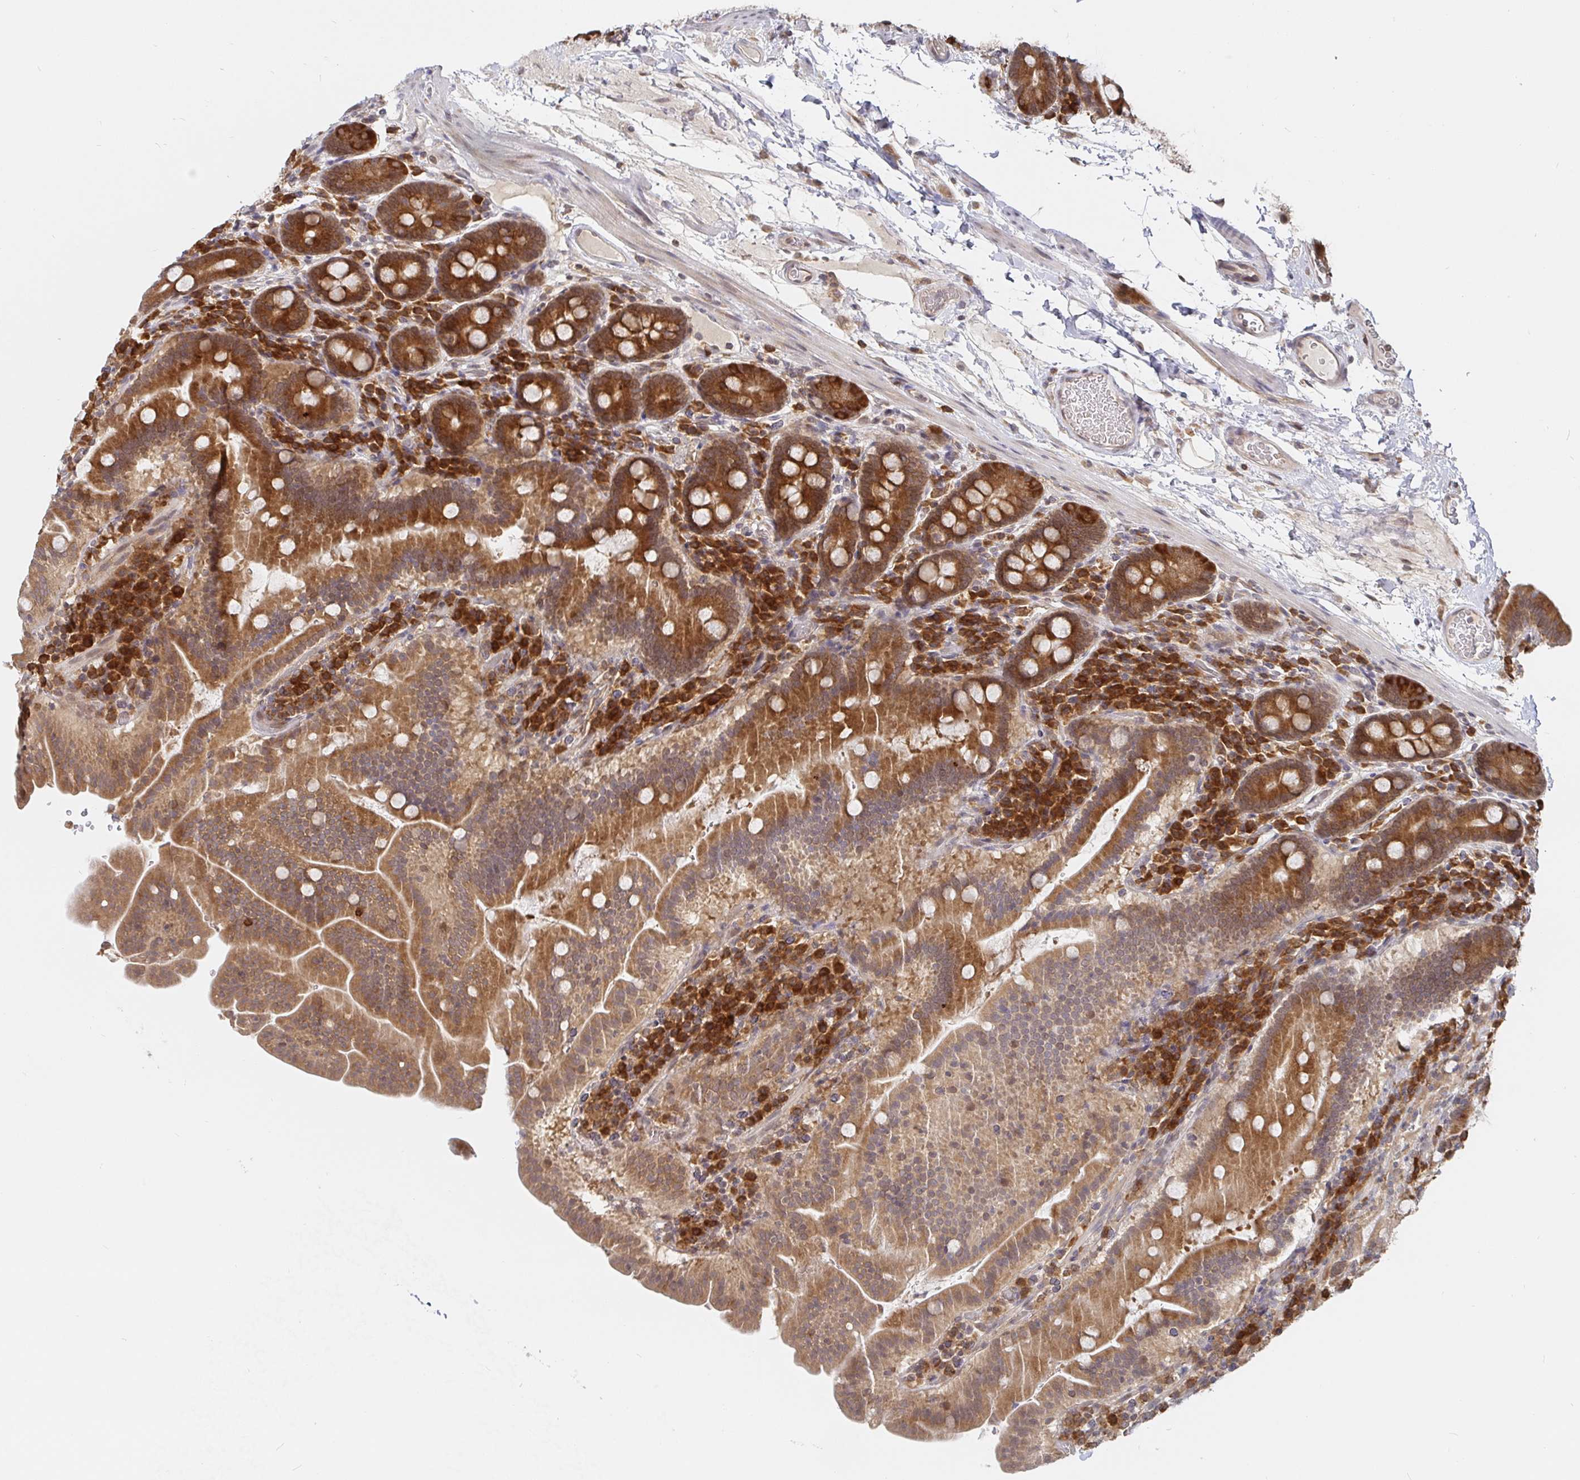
{"staining": {"intensity": "strong", "quantity": ">75%", "location": "cytoplasmic/membranous"}, "tissue": "small intestine", "cell_type": "Glandular cells", "image_type": "normal", "snomed": [{"axis": "morphology", "description": "Normal tissue, NOS"}, {"axis": "topography", "description": "Small intestine"}], "caption": "Normal small intestine shows strong cytoplasmic/membranous expression in about >75% of glandular cells, visualized by immunohistochemistry.", "gene": "ALG1L2", "patient": {"sex": "male", "age": 26}}